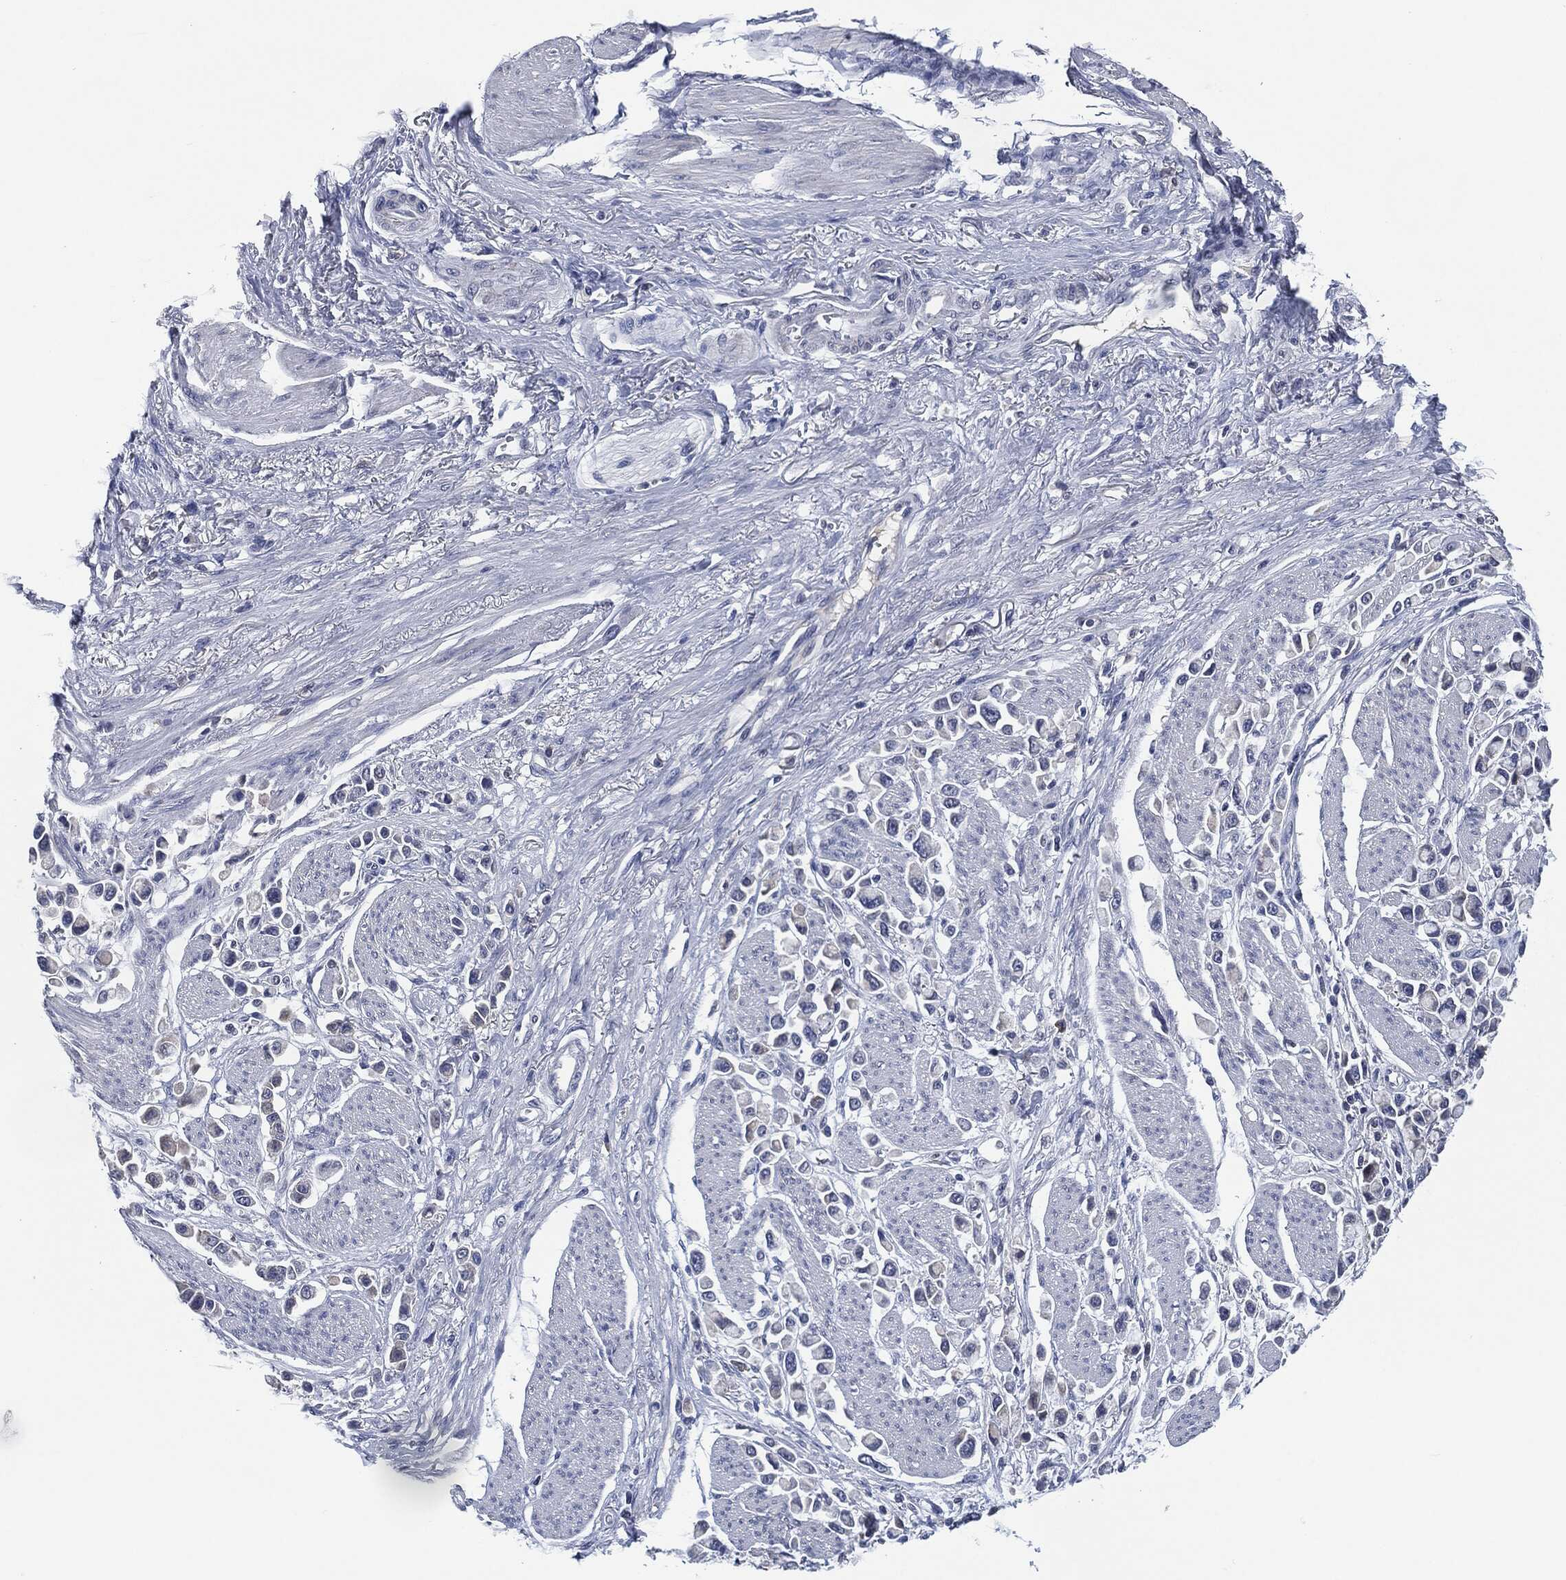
{"staining": {"intensity": "negative", "quantity": "none", "location": "none"}, "tissue": "stomach cancer", "cell_type": "Tumor cells", "image_type": "cancer", "snomed": [{"axis": "morphology", "description": "Adenocarcinoma, NOS"}, {"axis": "topography", "description": "Stomach"}], "caption": "A photomicrograph of stomach cancer stained for a protein demonstrates no brown staining in tumor cells.", "gene": "IL2RG", "patient": {"sex": "female", "age": 81}}